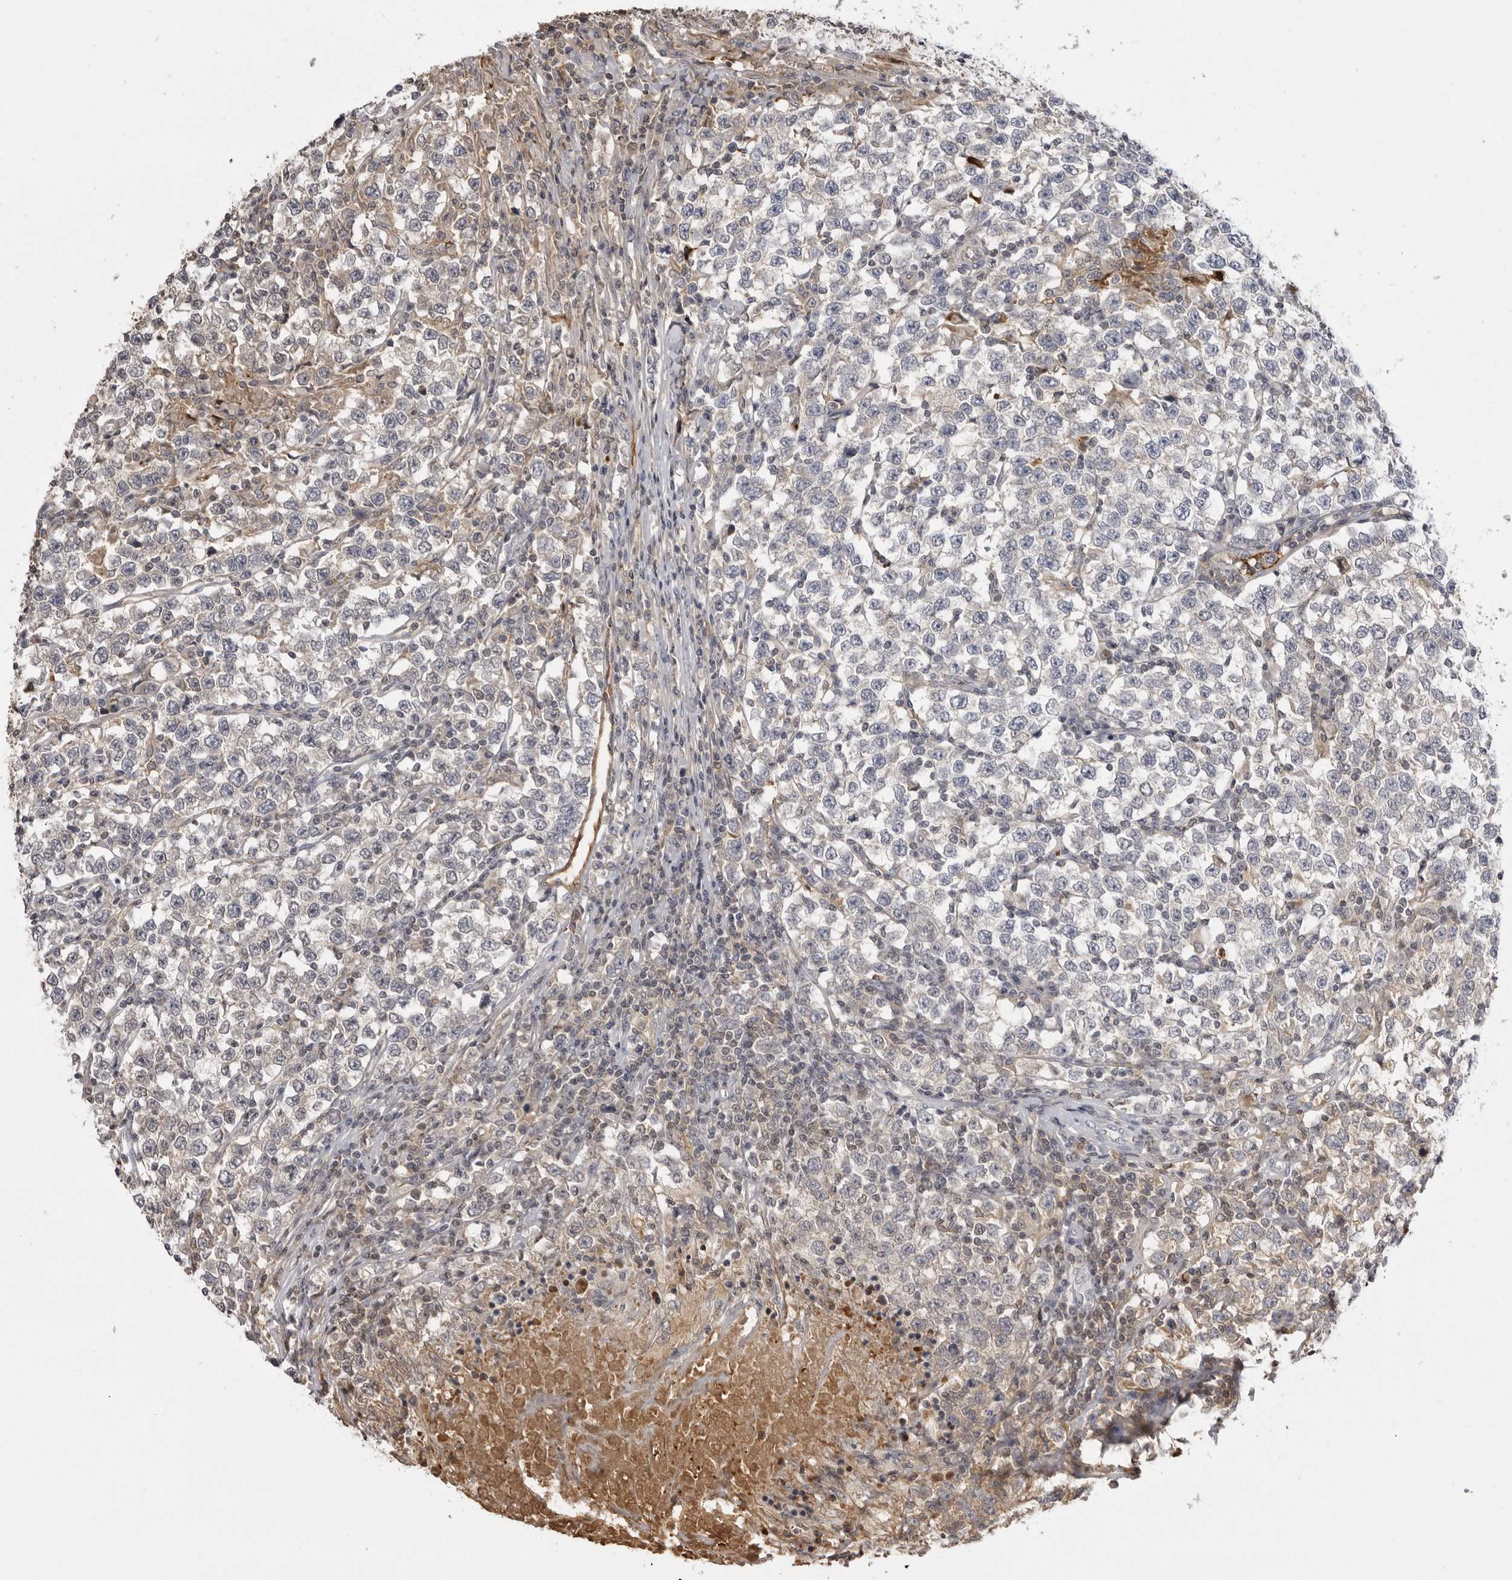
{"staining": {"intensity": "negative", "quantity": "none", "location": "none"}, "tissue": "testis cancer", "cell_type": "Tumor cells", "image_type": "cancer", "snomed": [{"axis": "morphology", "description": "Normal tissue, NOS"}, {"axis": "morphology", "description": "Seminoma, NOS"}, {"axis": "topography", "description": "Testis"}], "caption": "Immunohistochemistry (IHC) photomicrograph of neoplastic tissue: human testis seminoma stained with DAB (3,3'-diaminobenzidine) reveals no significant protein staining in tumor cells.", "gene": "PLEKHF2", "patient": {"sex": "male", "age": 43}}